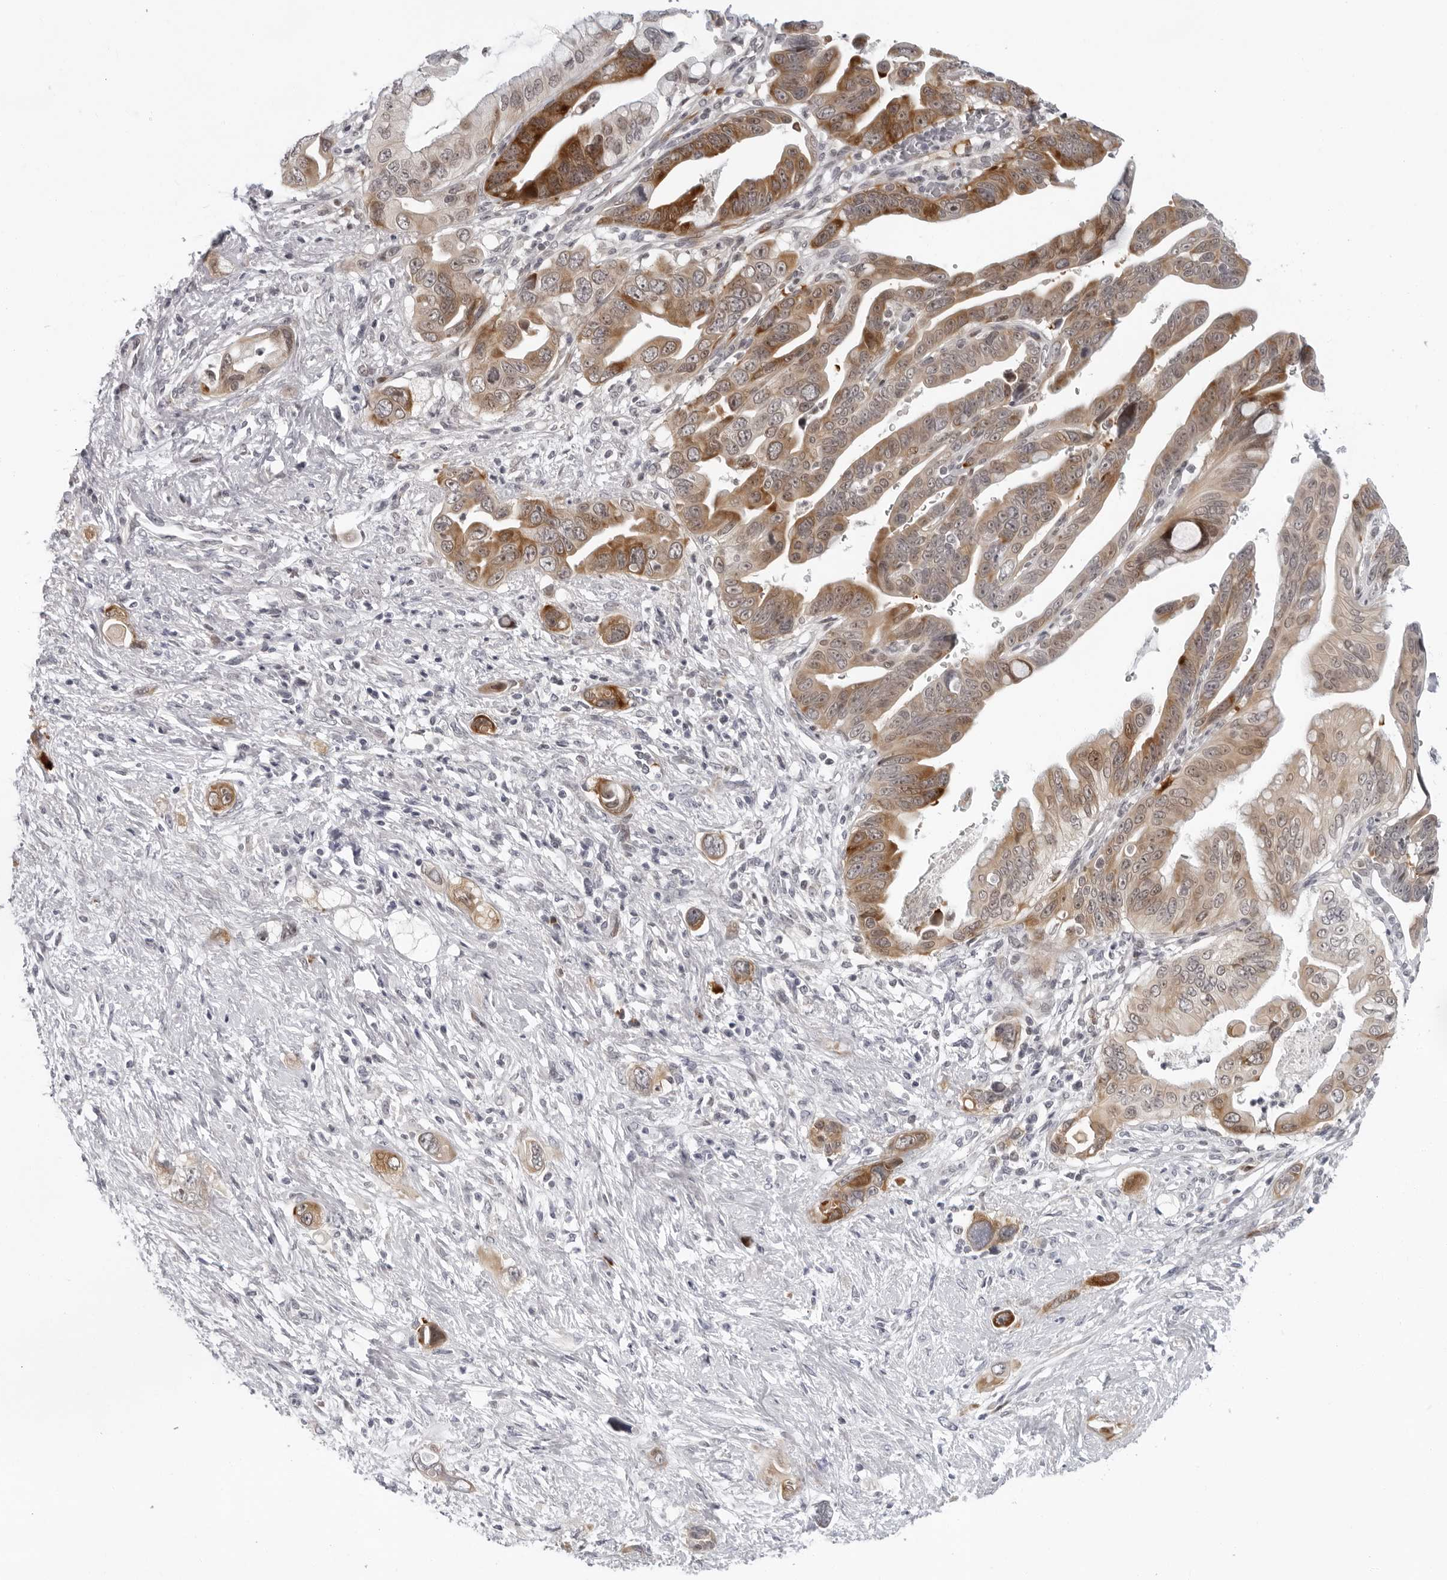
{"staining": {"intensity": "moderate", "quantity": ">75%", "location": "cytoplasmic/membranous"}, "tissue": "pancreatic cancer", "cell_type": "Tumor cells", "image_type": "cancer", "snomed": [{"axis": "morphology", "description": "Adenocarcinoma, NOS"}, {"axis": "topography", "description": "Pancreas"}], "caption": "This photomicrograph exhibits immunohistochemistry staining of adenocarcinoma (pancreatic), with medium moderate cytoplasmic/membranous staining in about >75% of tumor cells.", "gene": "PIP4K2C", "patient": {"sex": "female", "age": 72}}